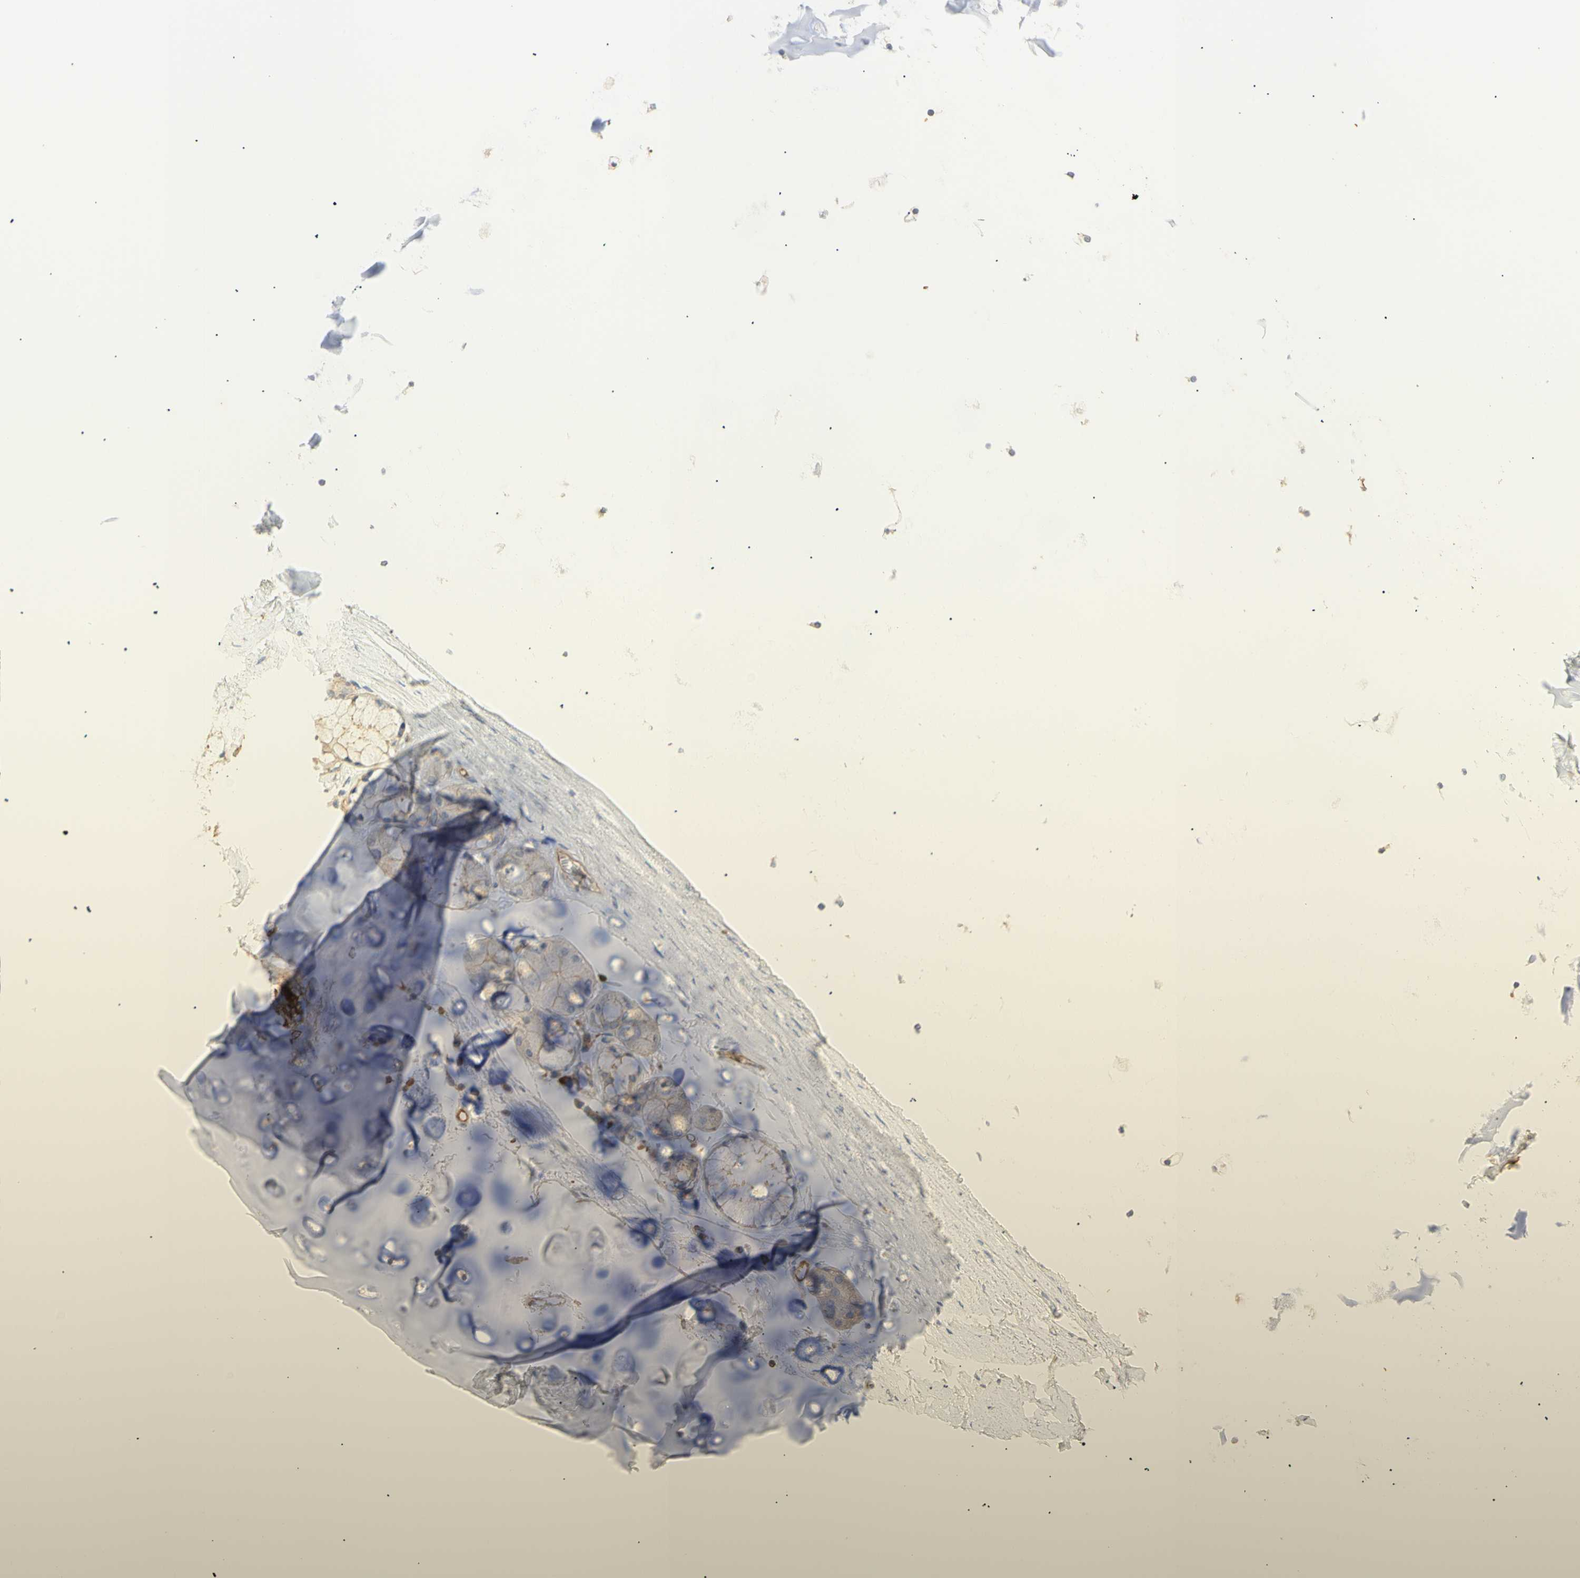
{"staining": {"intensity": "negative", "quantity": "none", "location": "none"}, "tissue": "adipose tissue", "cell_type": "Adipocytes", "image_type": "normal", "snomed": [{"axis": "morphology", "description": "Normal tissue, NOS"}, {"axis": "topography", "description": "Bronchus"}], "caption": "The immunohistochemistry (IHC) micrograph has no significant expression in adipocytes of adipose tissue.", "gene": "KCNE4", "patient": {"sex": "female", "age": 73}}